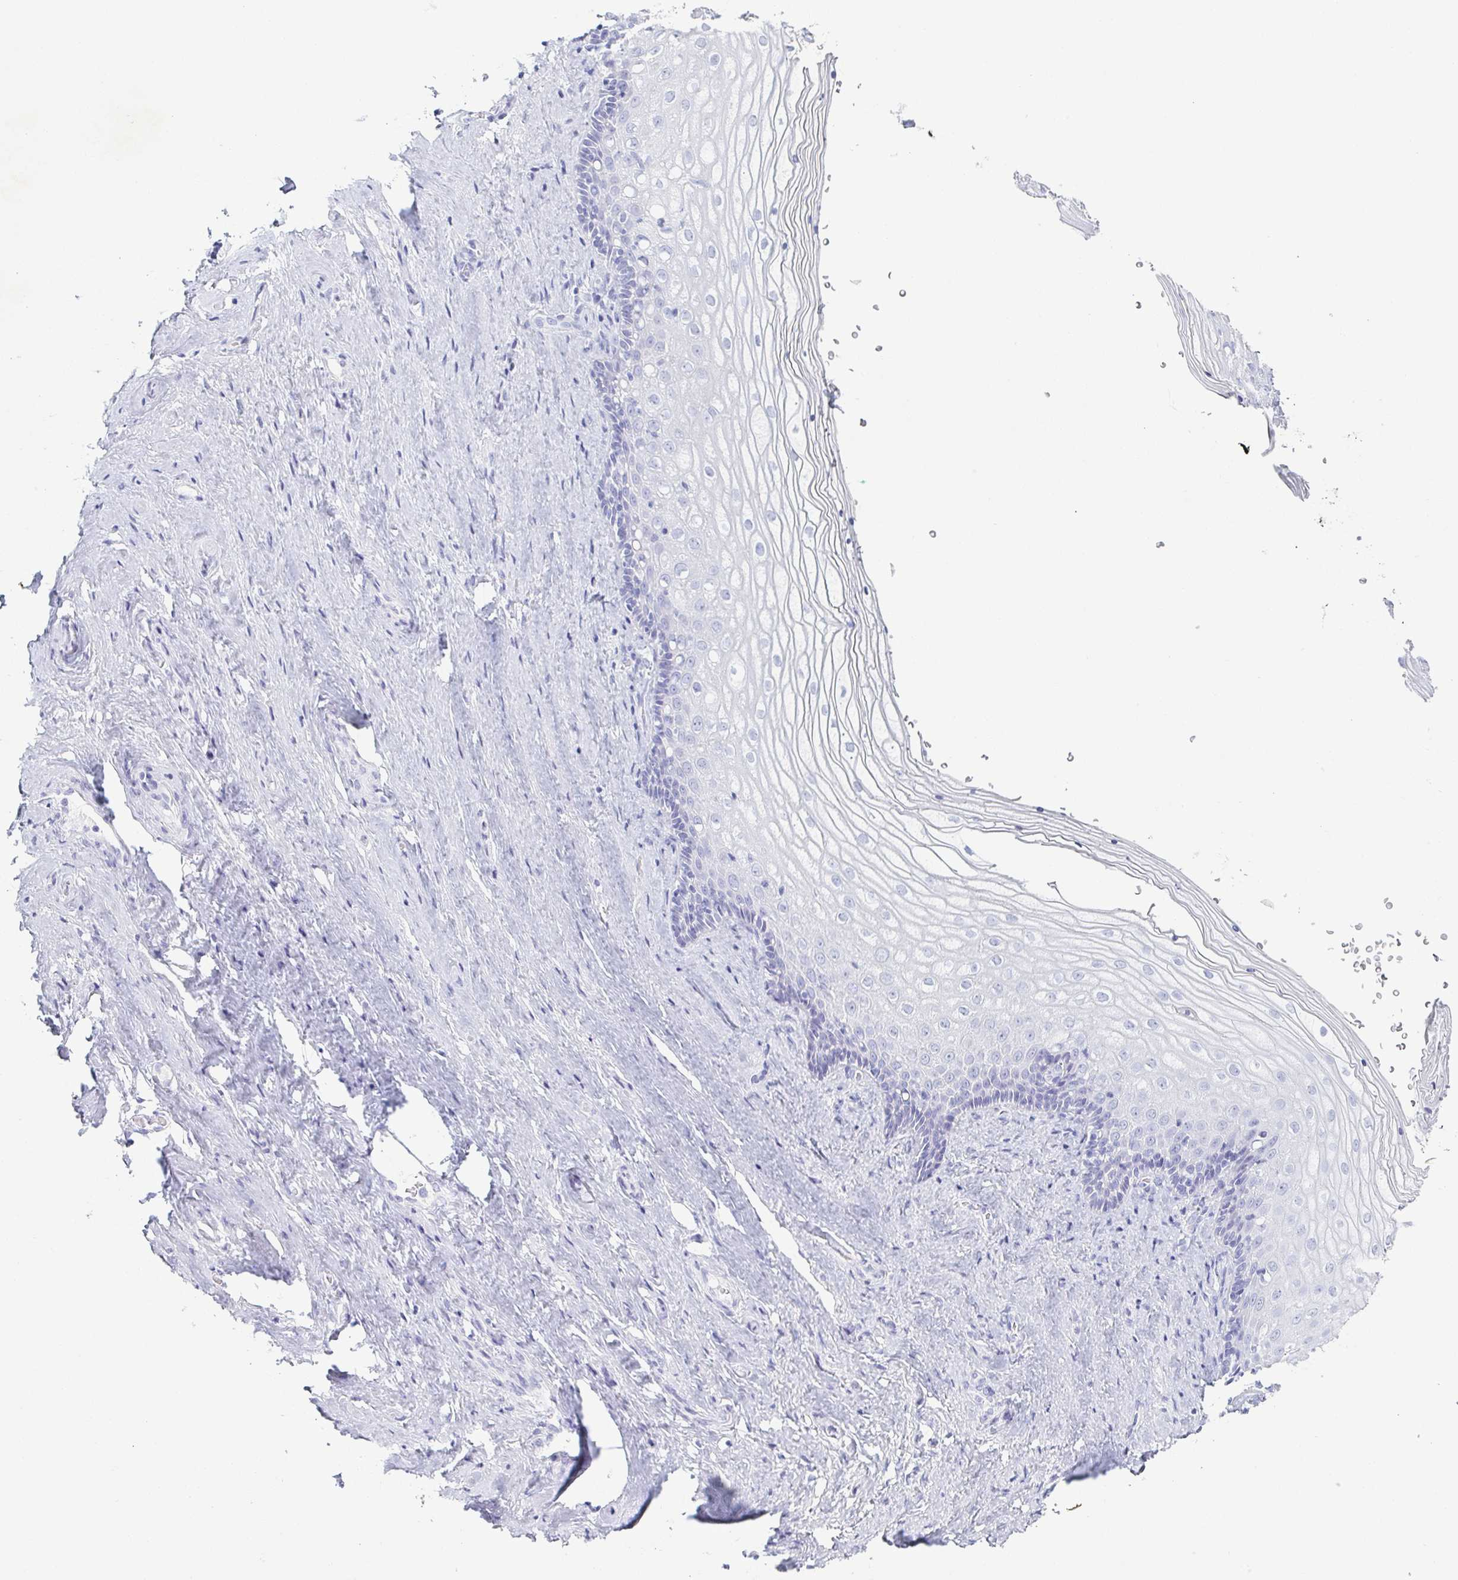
{"staining": {"intensity": "negative", "quantity": "none", "location": "none"}, "tissue": "vagina", "cell_type": "Squamous epithelial cells", "image_type": "normal", "snomed": [{"axis": "morphology", "description": "Normal tissue, NOS"}, {"axis": "topography", "description": "Vagina"}], "caption": "Immunohistochemical staining of benign human vagina reveals no significant positivity in squamous epithelial cells. (DAB (3,3'-diaminobenzidine) immunohistochemistry (IHC) with hematoxylin counter stain).", "gene": "ZG16B", "patient": {"sex": "female", "age": 42}}